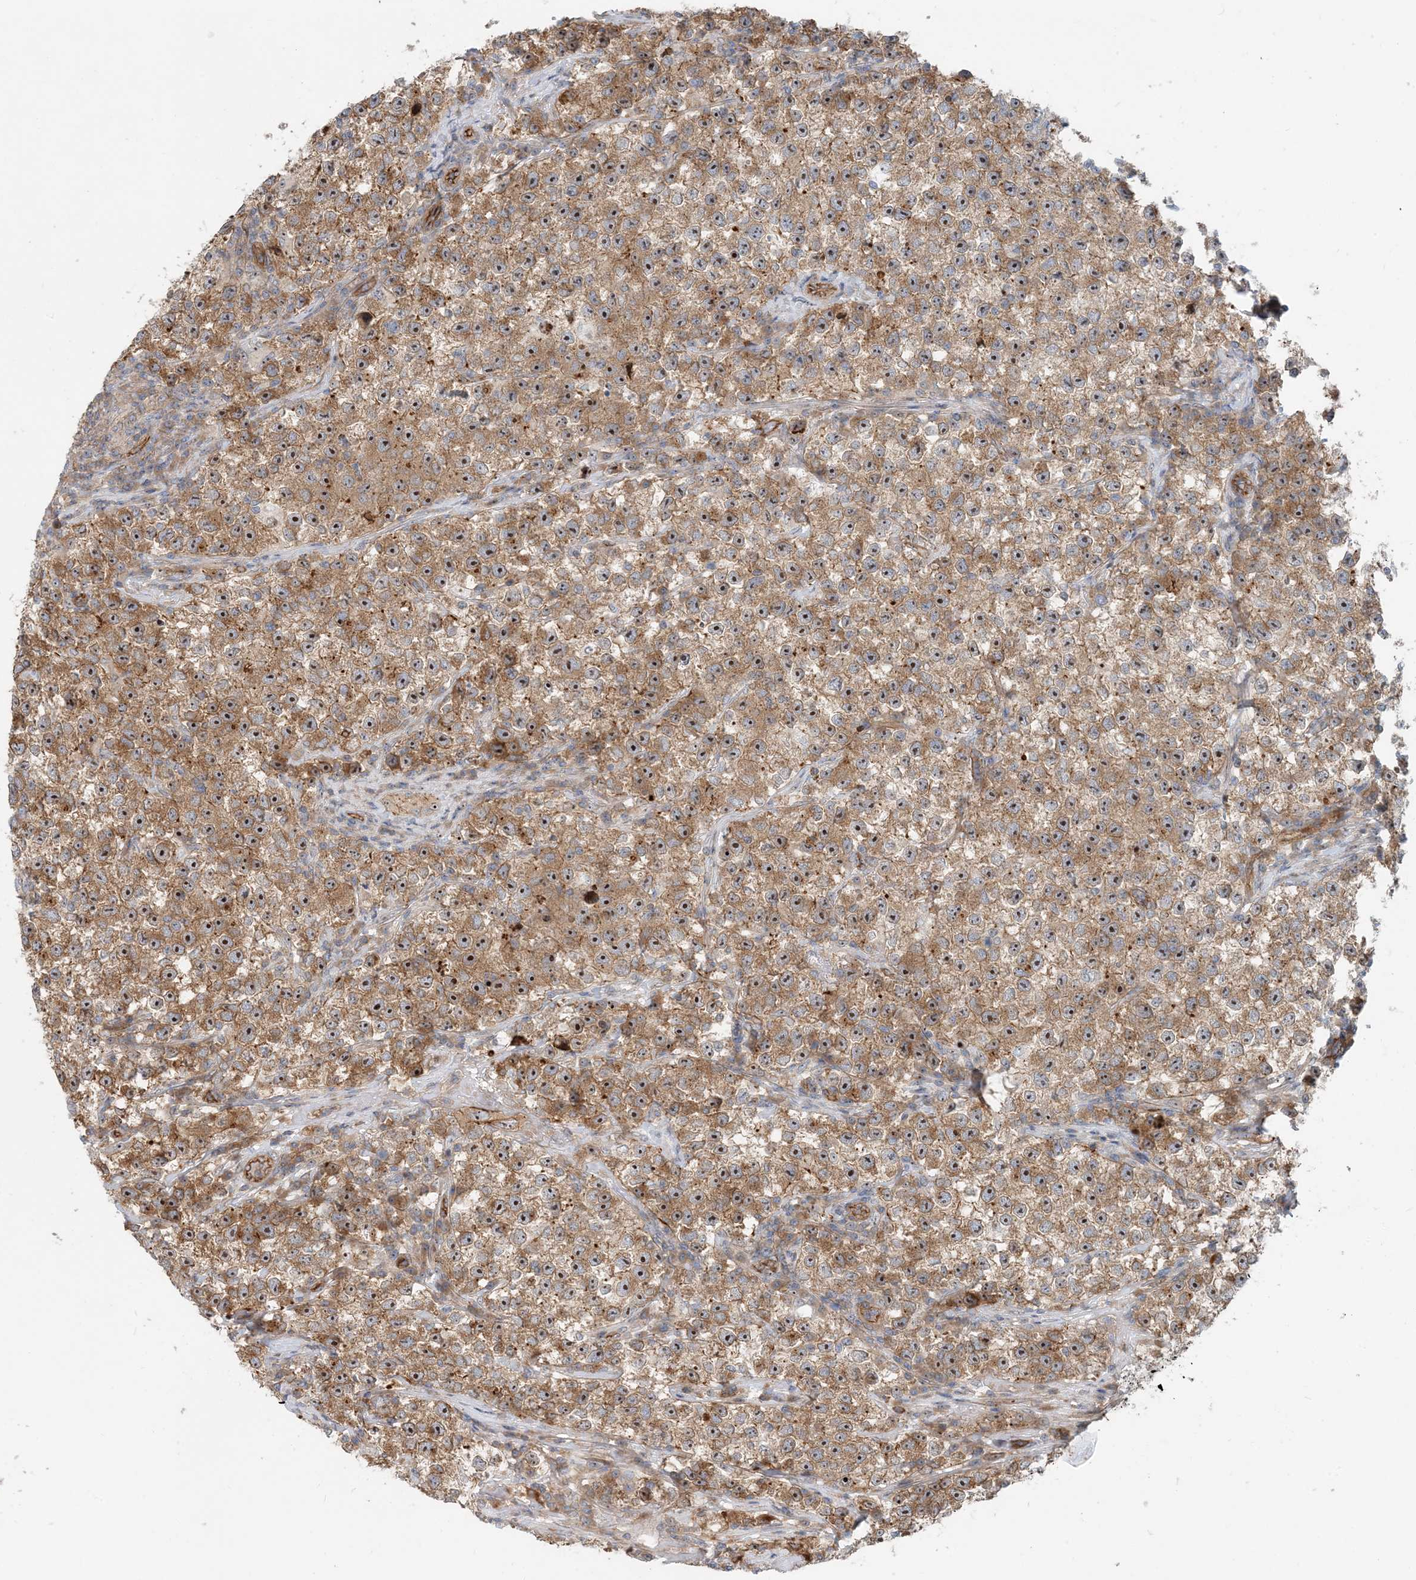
{"staining": {"intensity": "moderate", "quantity": ">75%", "location": "cytoplasmic/membranous,nuclear"}, "tissue": "testis cancer", "cell_type": "Tumor cells", "image_type": "cancer", "snomed": [{"axis": "morphology", "description": "Seminoma, NOS"}, {"axis": "topography", "description": "Testis"}], "caption": "Testis cancer stained with a brown dye shows moderate cytoplasmic/membranous and nuclear positive staining in approximately >75% of tumor cells.", "gene": "MYL5", "patient": {"sex": "male", "age": 22}}